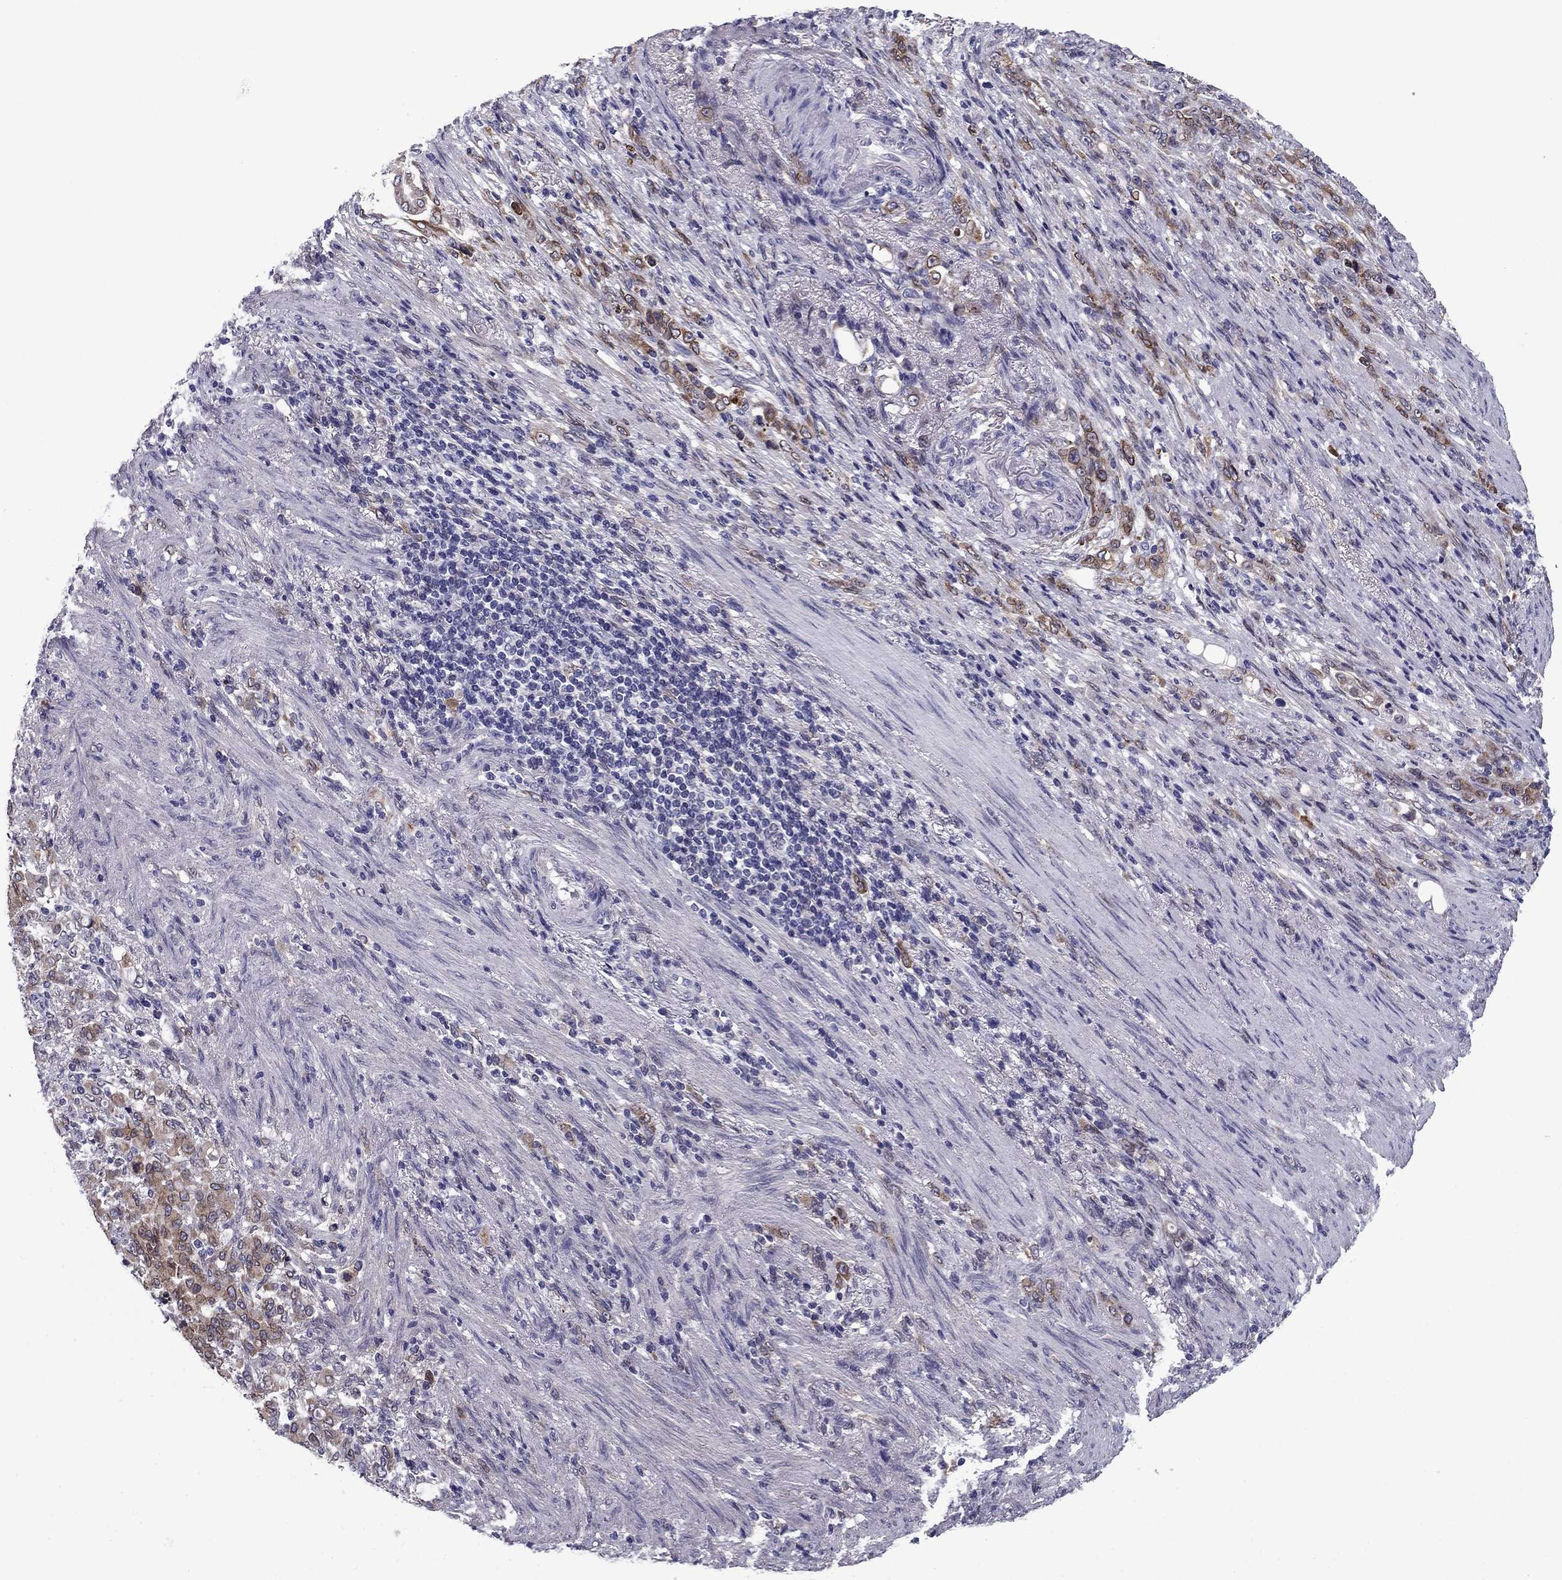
{"staining": {"intensity": "moderate", "quantity": "25%-75%", "location": "cytoplasmic/membranous"}, "tissue": "stomach cancer", "cell_type": "Tumor cells", "image_type": "cancer", "snomed": [{"axis": "morphology", "description": "Normal tissue, NOS"}, {"axis": "morphology", "description": "Adenocarcinoma, NOS"}, {"axis": "topography", "description": "Stomach"}], "caption": "Stomach cancer (adenocarcinoma) stained with IHC shows moderate cytoplasmic/membranous expression in about 25%-75% of tumor cells.", "gene": "TMED3", "patient": {"sex": "female", "age": 79}}